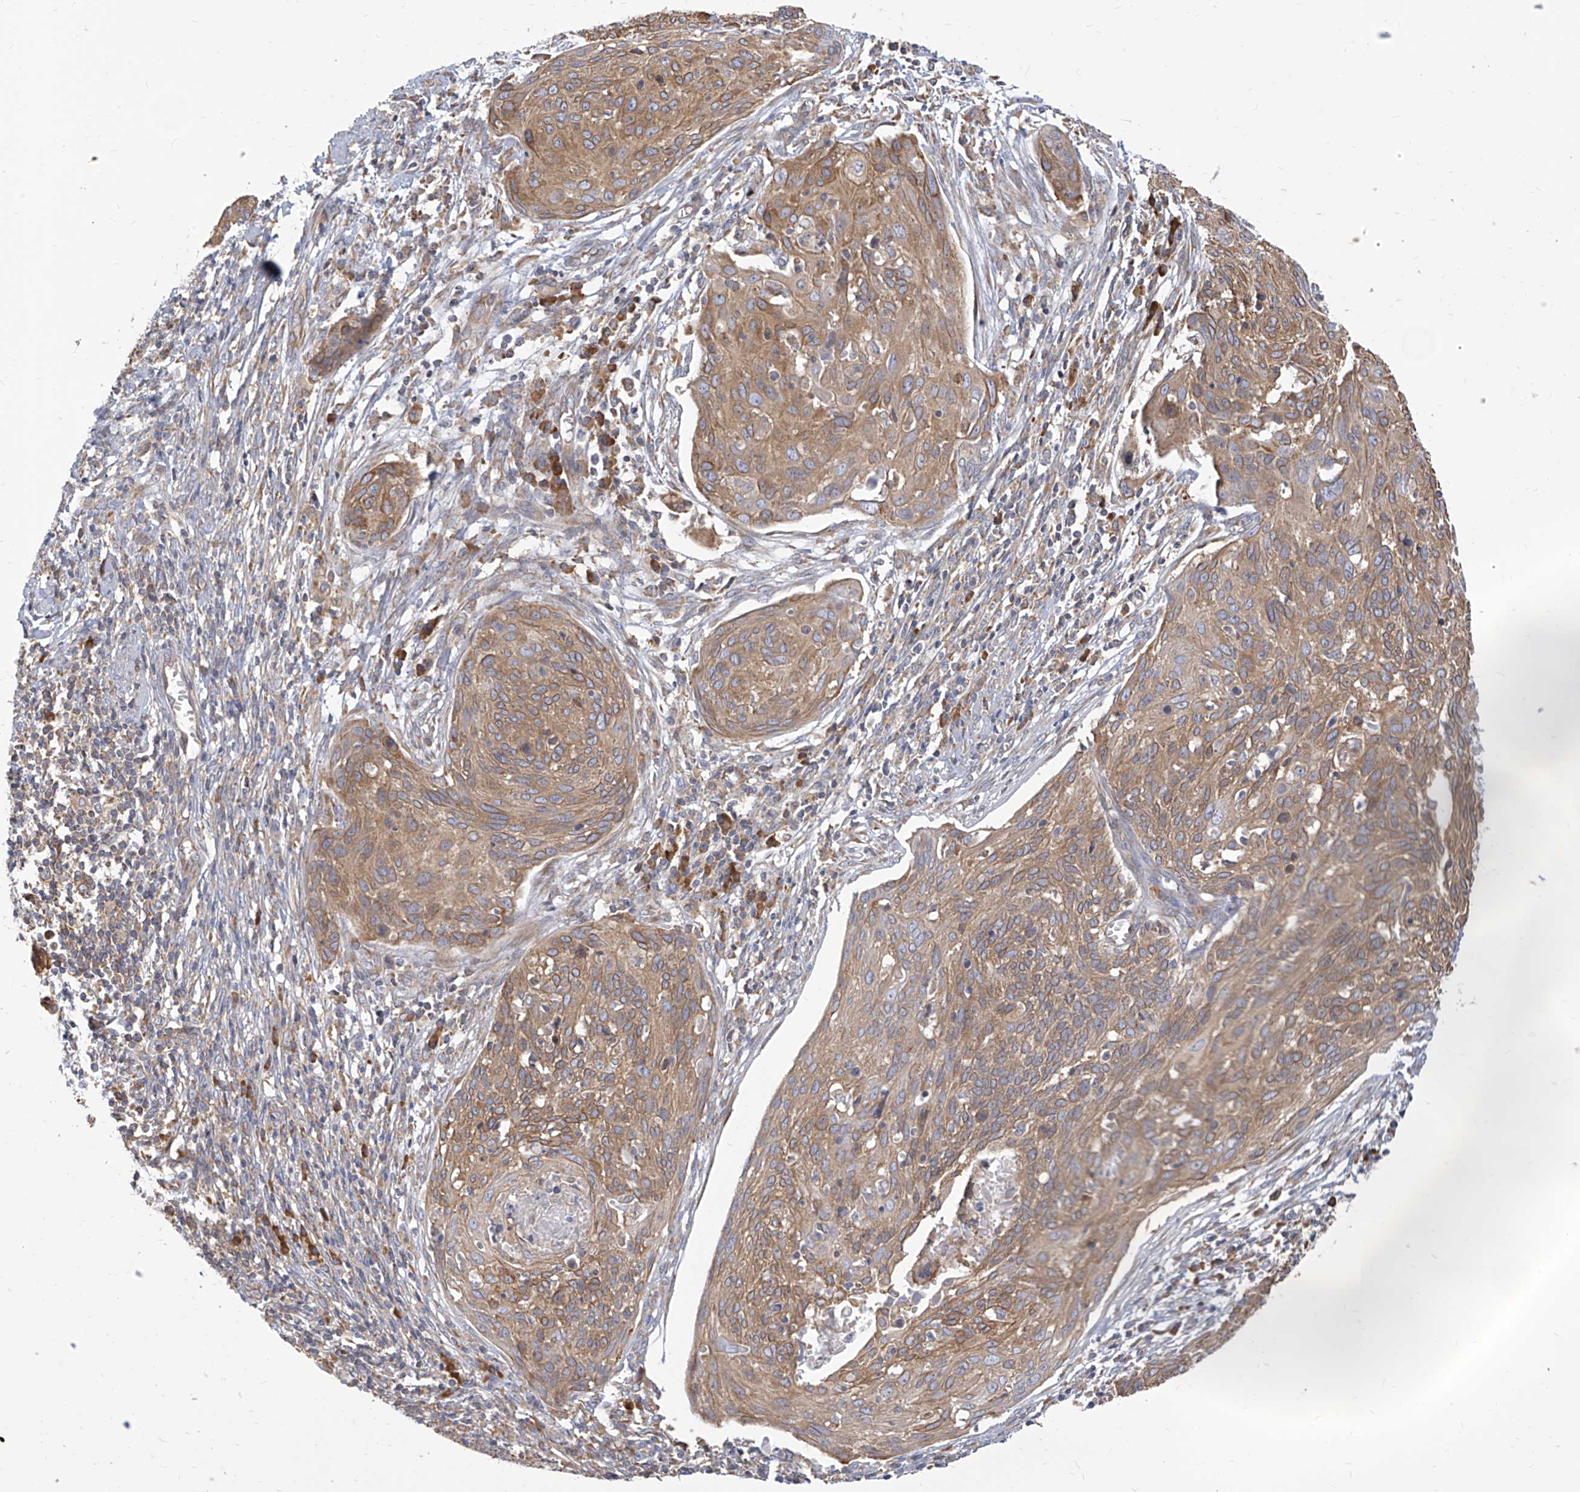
{"staining": {"intensity": "moderate", "quantity": ">75%", "location": "cytoplasmic/membranous"}, "tissue": "cervical cancer", "cell_type": "Tumor cells", "image_type": "cancer", "snomed": [{"axis": "morphology", "description": "Squamous cell carcinoma, NOS"}, {"axis": "topography", "description": "Cervix"}], "caption": "Cervical cancer stained with IHC demonstrates moderate cytoplasmic/membranous expression in about >75% of tumor cells.", "gene": "FAM83B", "patient": {"sex": "female", "age": 38}}